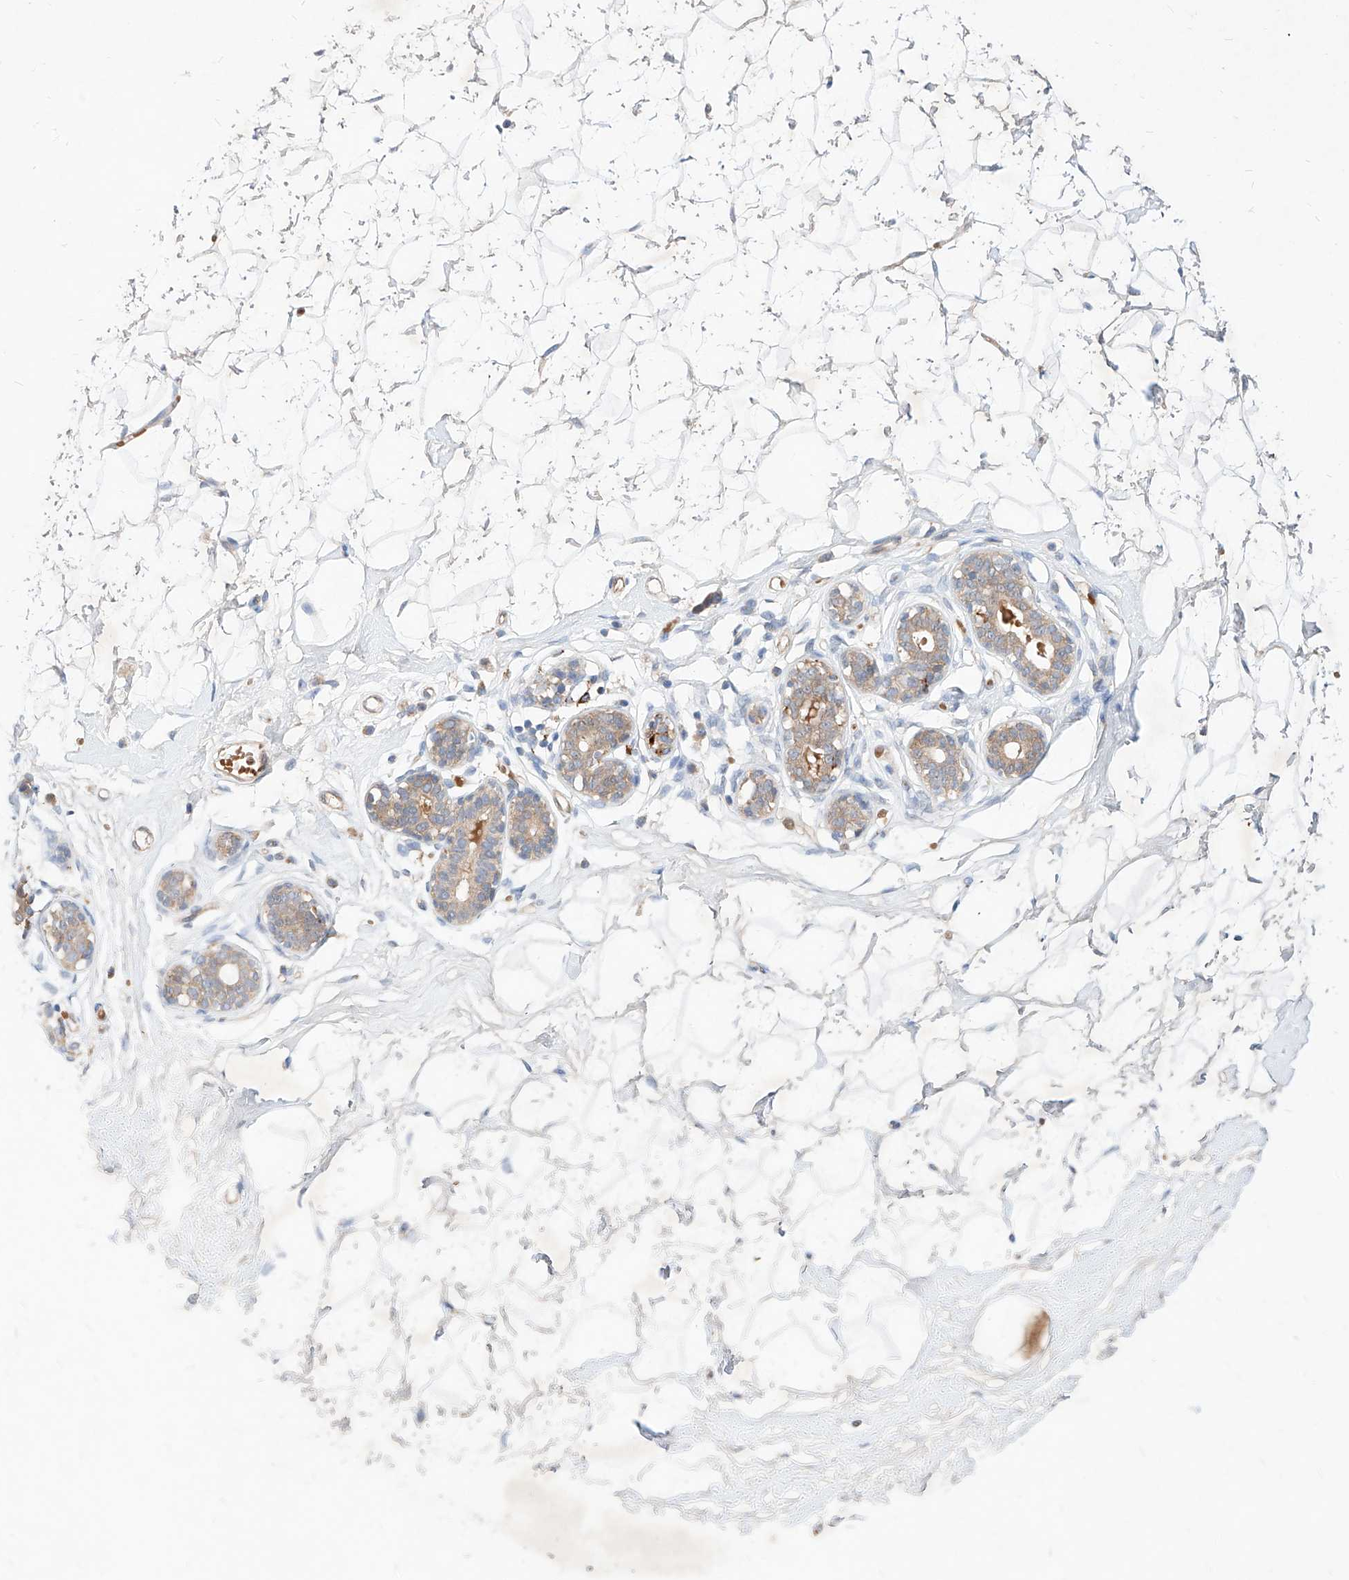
{"staining": {"intensity": "negative", "quantity": "none", "location": "none"}, "tissue": "breast", "cell_type": "Adipocytes", "image_type": "normal", "snomed": [{"axis": "morphology", "description": "Normal tissue, NOS"}, {"axis": "morphology", "description": "Adenoma, NOS"}, {"axis": "topography", "description": "Breast"}], "caption": "Adipocytes are negative for brown protein staining in unremarkable breast. (Brightfield microscopy of DAB immunohistochemistry at high magnification).", "gene": "TSNAX", "patient": {"sex": "female", "age": 23}}